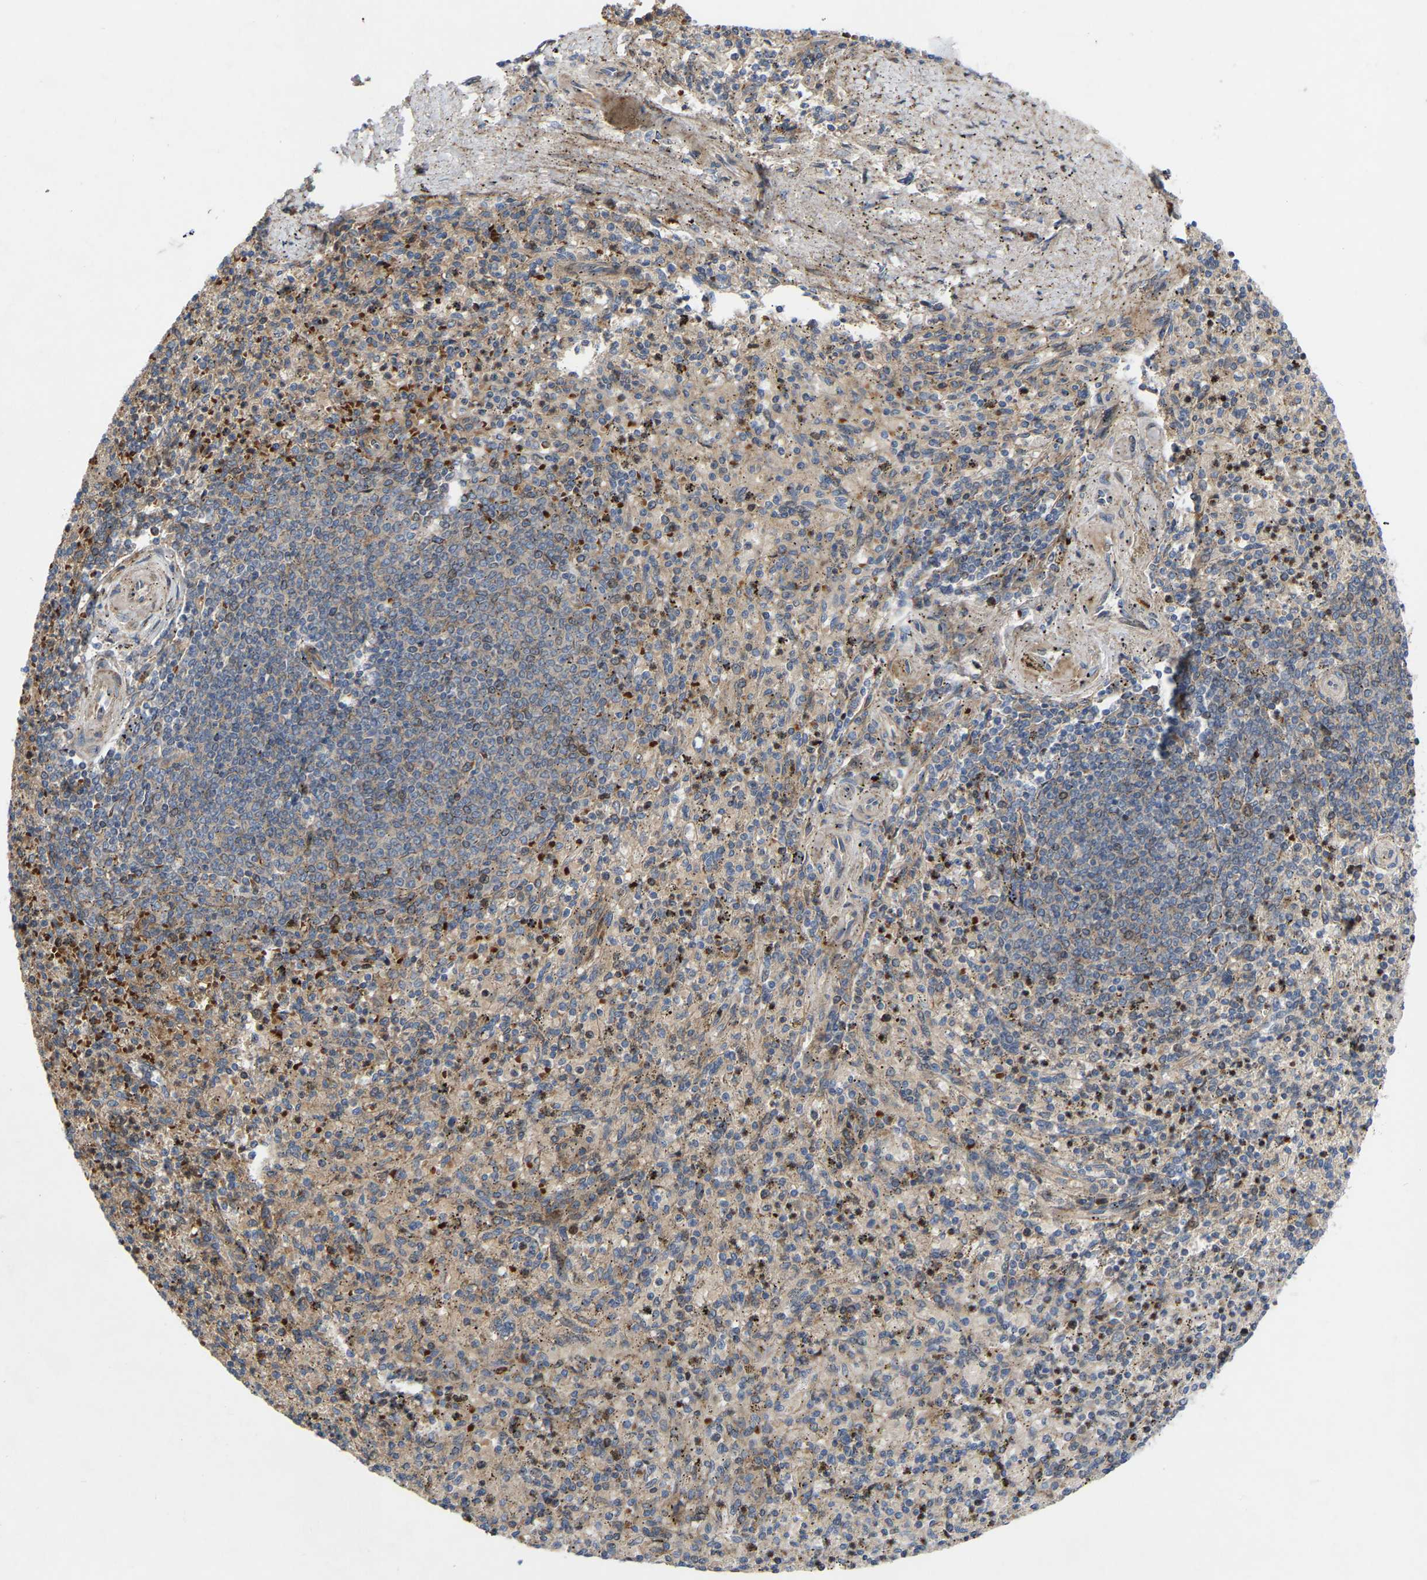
{"staining": {"intensity": "moderate", "quantity": "25%-75%", "location": "cytoplasmic/membranous"}, "tissue": "spleen", "cell_type": "Cells in red pulp", "image_type": "normal", "snomed": [{"axis": "morphology", "description": "Normal tissue, NOS"}, {"axis": "topography", "description": "Spleen"}], "caption": "DAB immunohistochemical staining of normal spleen displays moderate cytoplasmic/membranous protein staining in about 25%-75% of cells in red pulp. (Stains: DAB (3,3'-diaminobenzidine) in brown, nuclei in blue, Microscopy: brightfield microscopy at high magnification).", "gene": "TOR1B", "patient": {"sex": "male", "age": 72}}